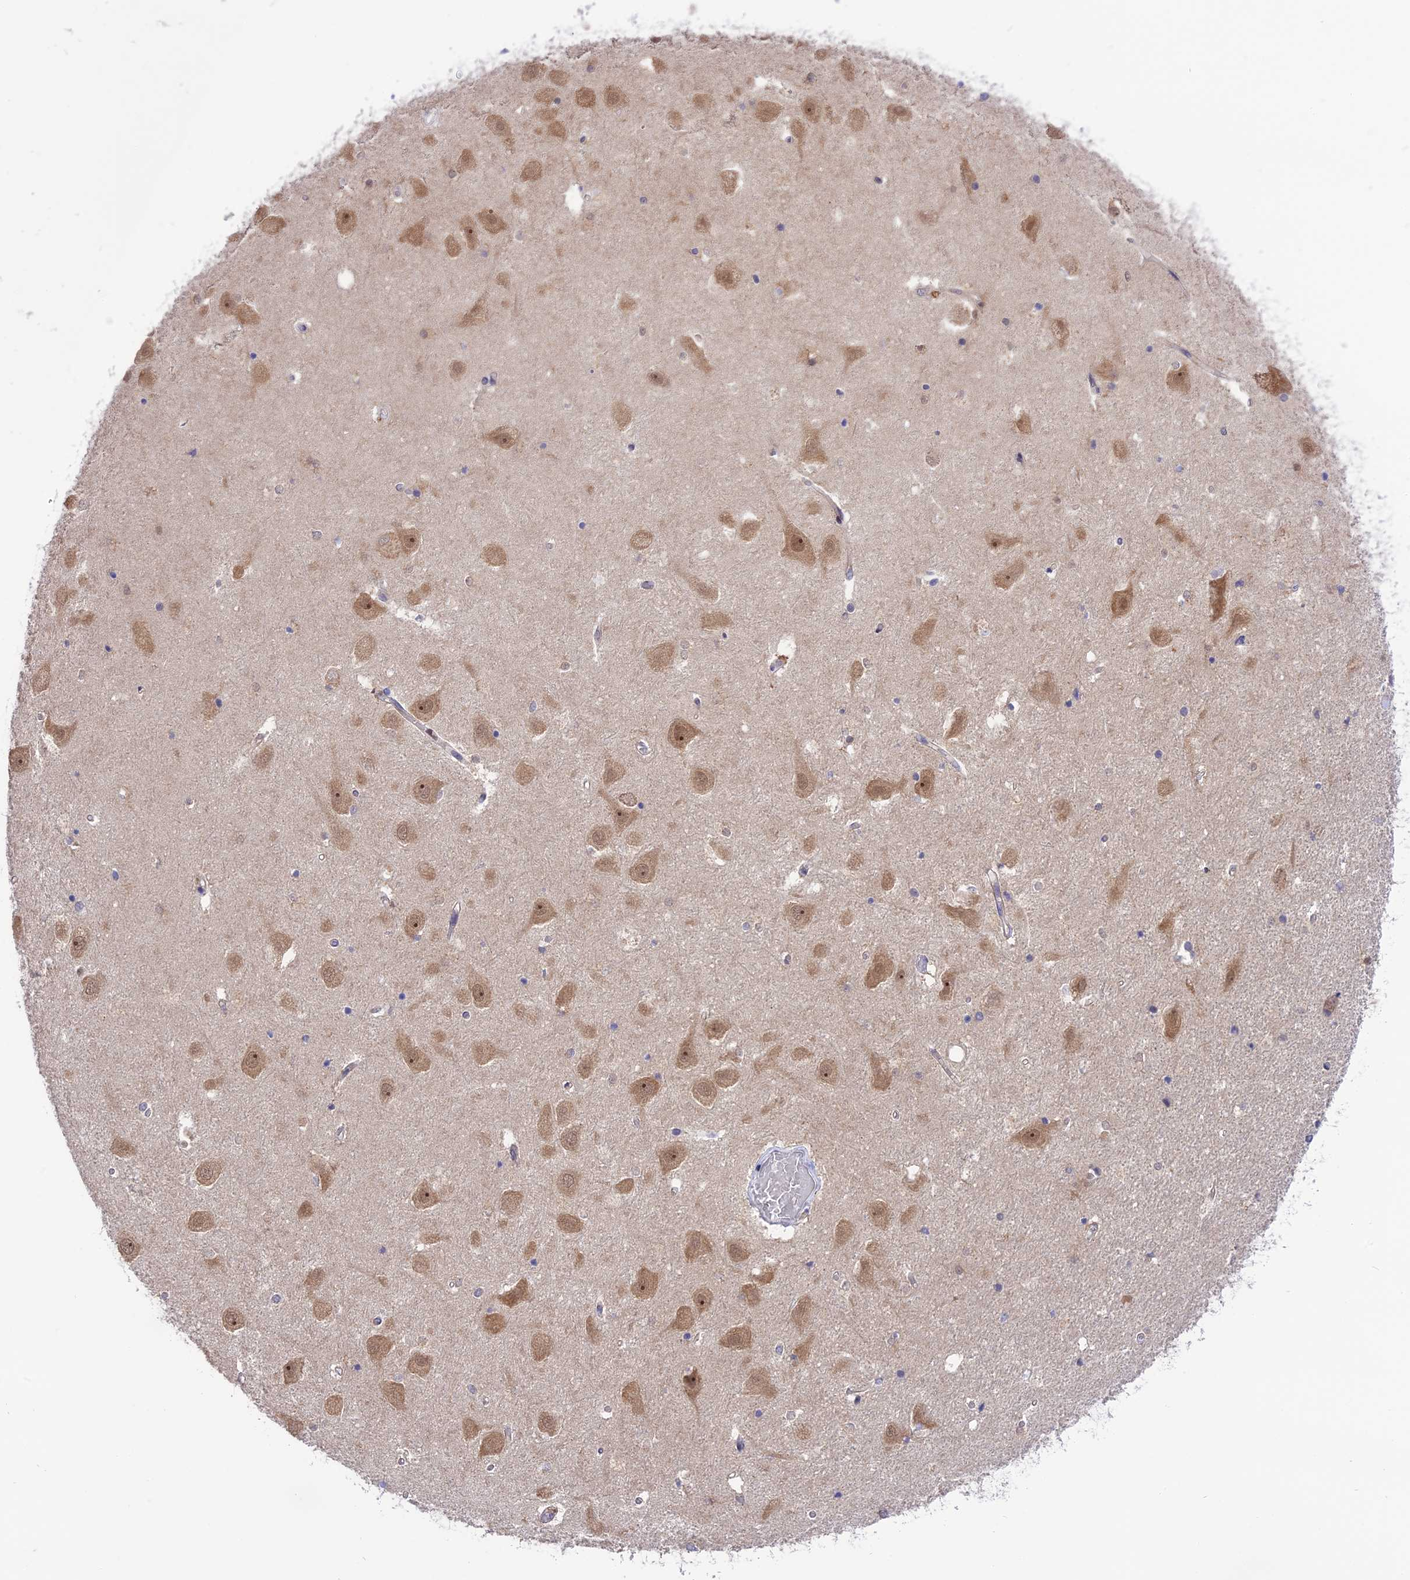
{"staining": {"intensity": "negative", "quantity": "none", "location": "none"}, "tissue": "hippocampus", "cell_type": "Glial cells", "image_type": "normal", "snomed": [{"axis": "morphology", "description": "Normal tissue, NOS"}, {"axis": "topography", "description": "Hippocampus"}], "caption": "High power microscopy photomicrograph of an immunohistochemistry (IHC) photomicrograph of benign hippocampus, revealing no significant staining in glial cells. The staining was performed using DAB (3,3'-diaminobenzidine) to visualize the protein expression in brown, while the nuclei were stained in blue with hematoxylin (Magnification: 20x).", "gene": "ZNF837", "patient": {"sex": "female", "age": 52}}